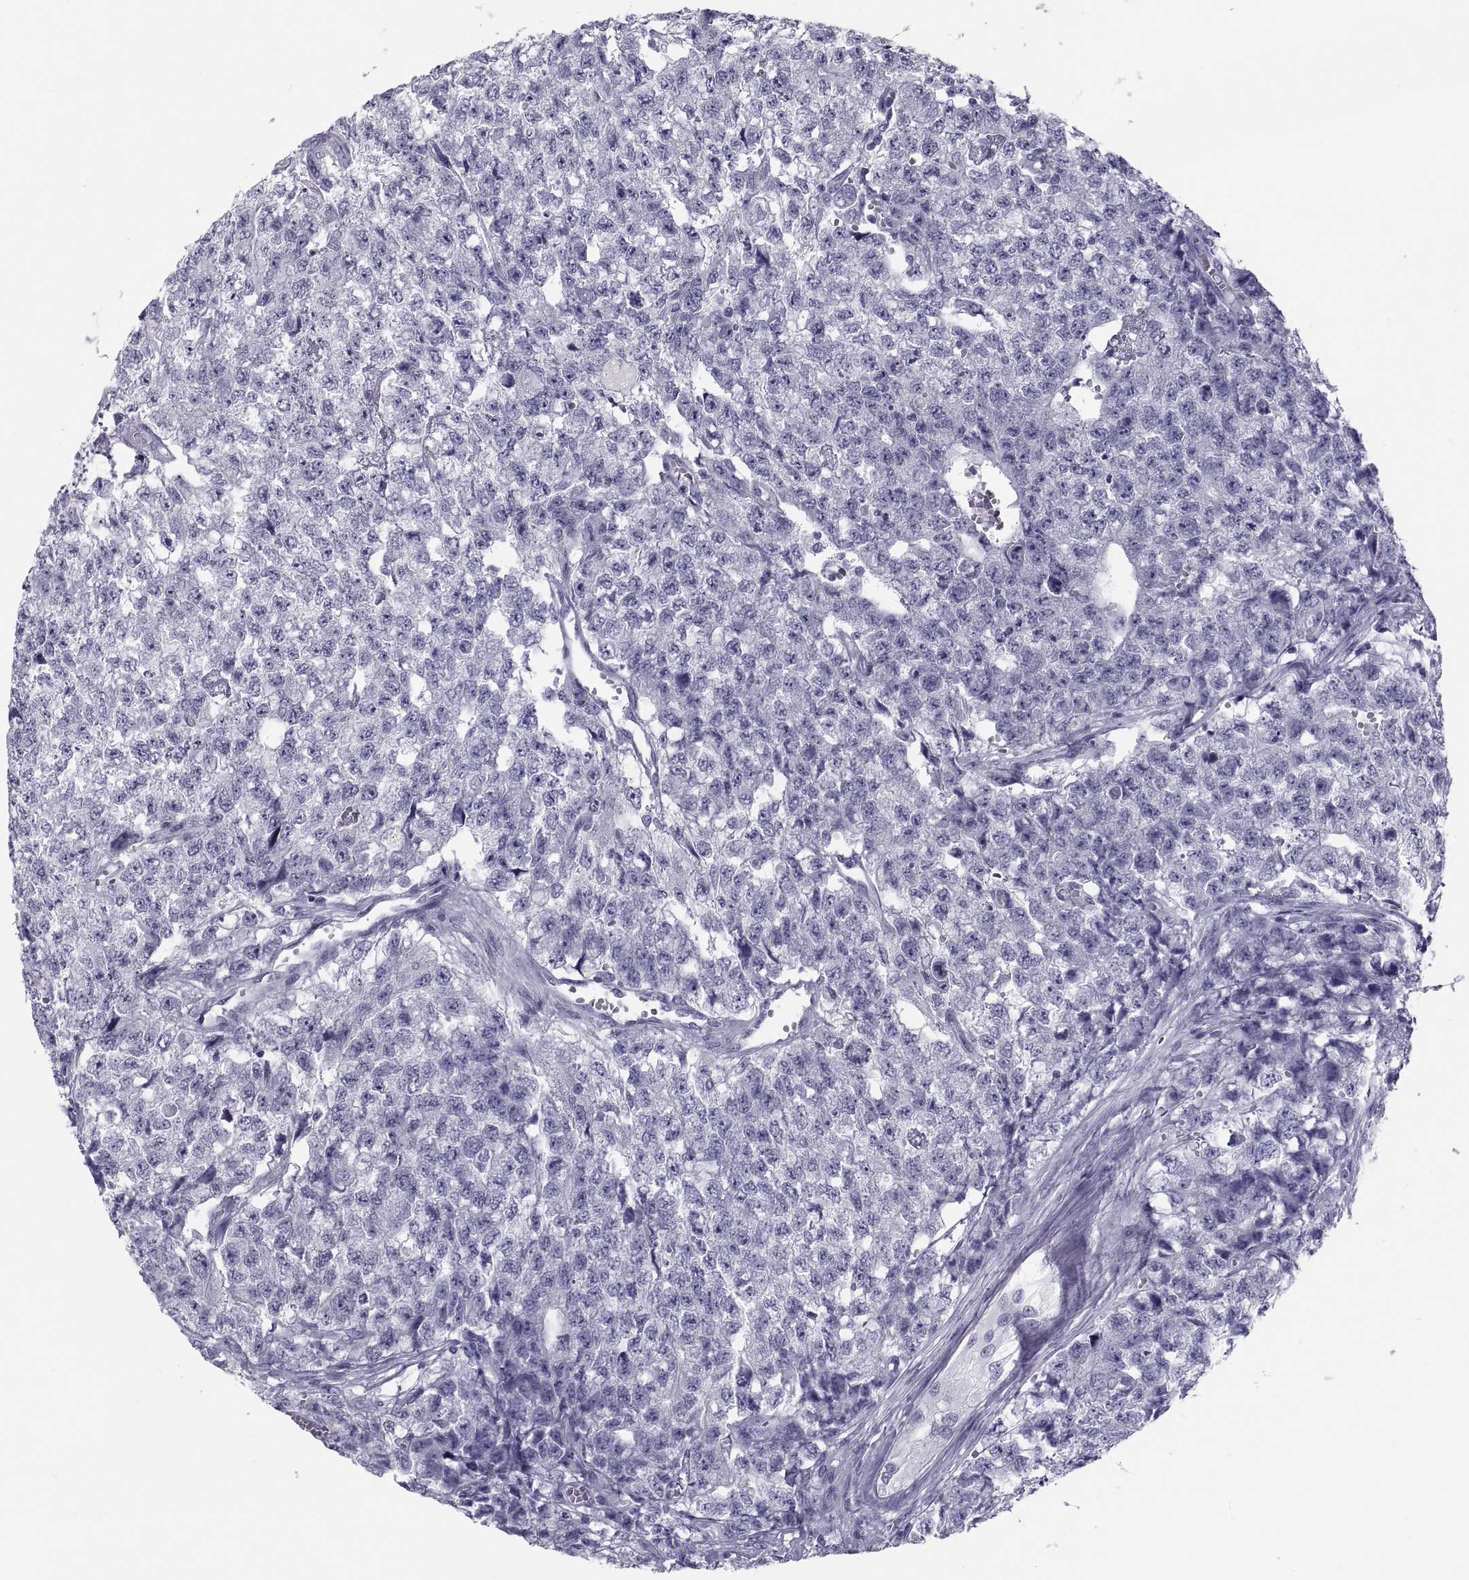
{"staining": {"intensity": "negative", "quantity": "none", "location": "none"}, "tissue": "testis cancer", "cell_type": "Tumor cells", "image_type": "cancer", "snomed": [{"axis": "morphology", "description": "Seminoma, NOS"}, {"axis": "morphology", "description": "Carcinoma, Embryonal, NOS"}, {"axis": "topography", "description": "Testis"}], "caption": "There is no significant expression in tumor cells of seminoma (testis). Brightfield microscopy of IHC stained with DAB (brown) and hematoxylin (blue), captured at high magnification.", "gene": "CRISP1", "patient": {"sex": "male", "age": 22}}